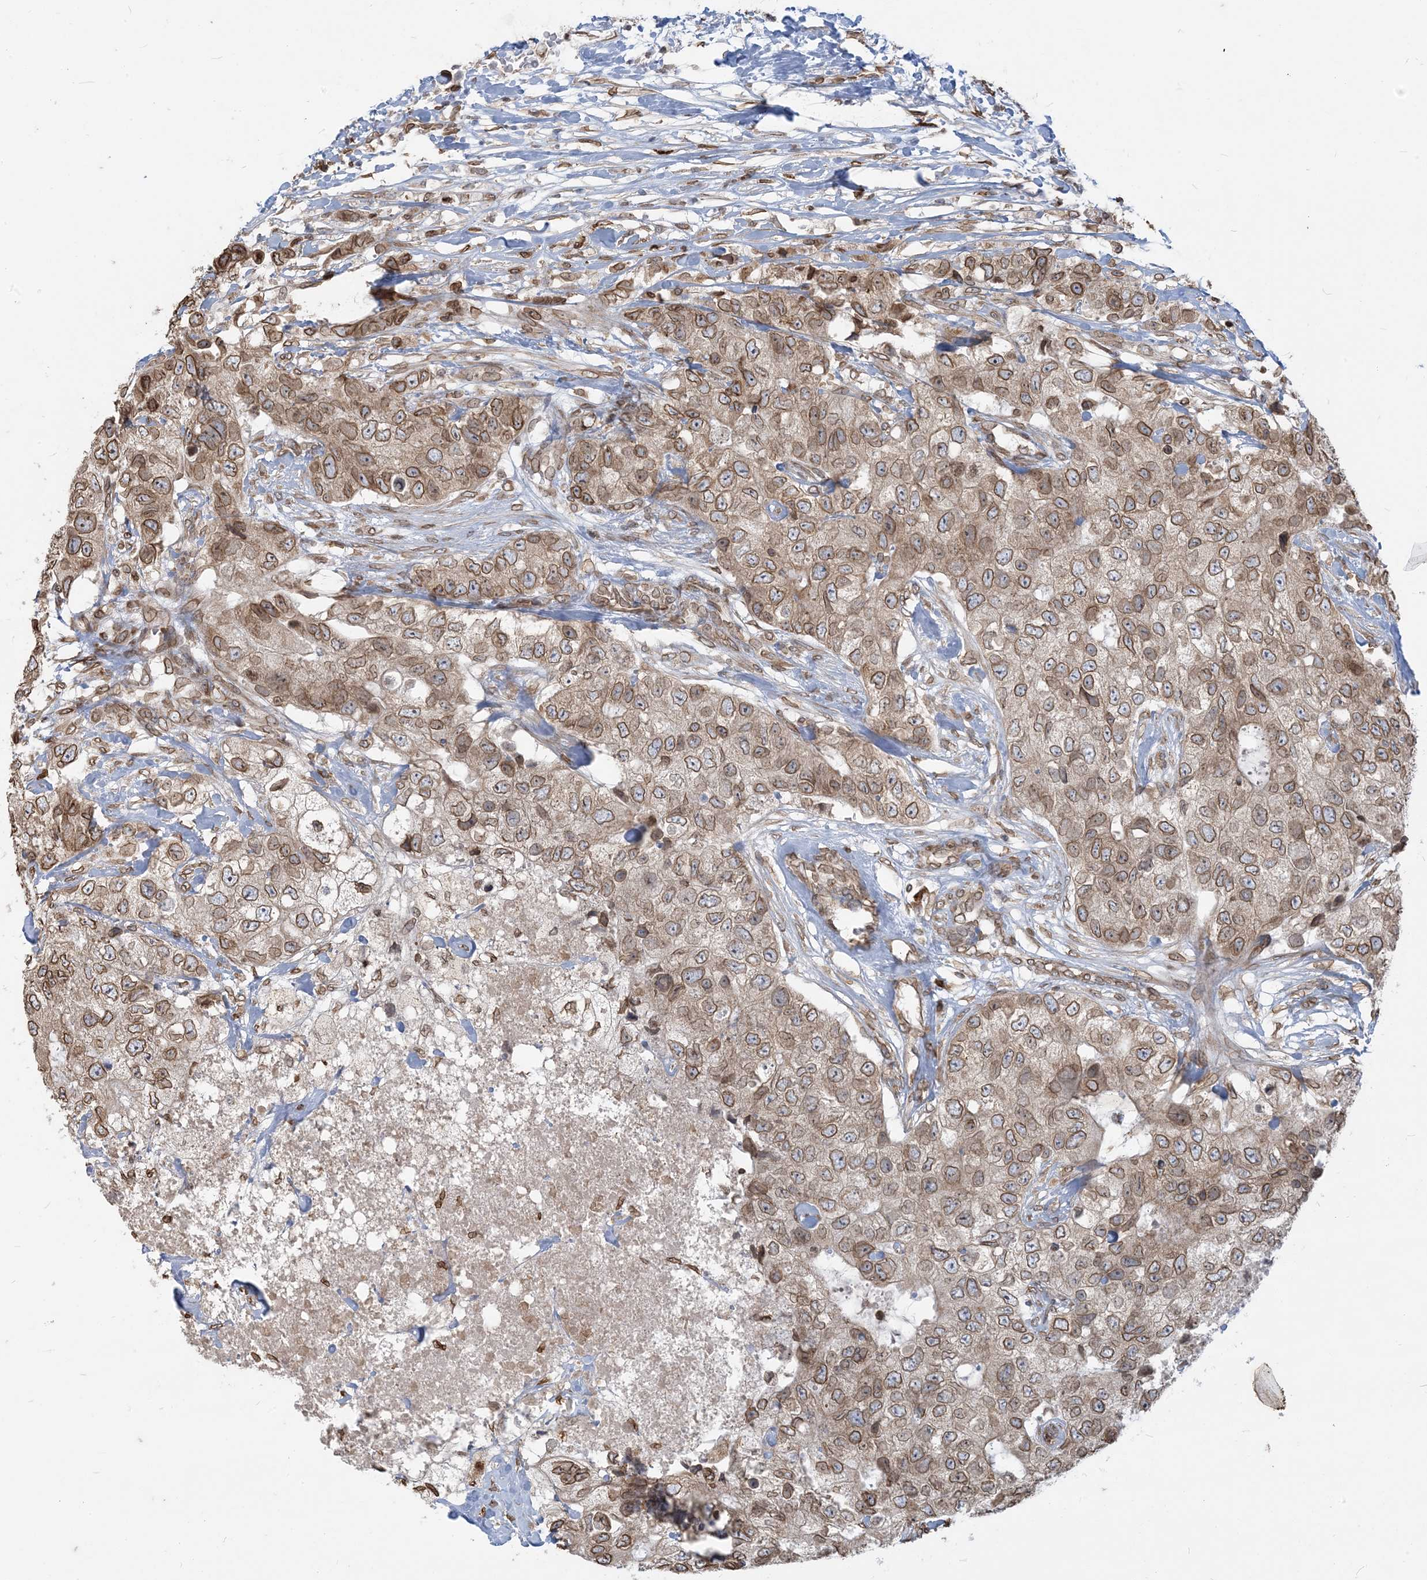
{"staining": {"intensity": "moderate", "quantity": ">75%", "location": "cytoplasmic/membranous,nuclear"}, "tissue": "breast cancer", "cell_type": "Tumor cells", "image_type": "cancer", "snomed": [{"axis": "morphology", "description": "Duct carcinoma"}, {"axis": "topography", "description": "Breast"}], "caption": "Tumor cells demonstrate moderate cytoplasmic/membranous and nuclear positivity in approximately >75% of cells in infiltrating ductal carcinoma (breast).", "gene": "WWP1", "patient": {"sex": "female", "age": 62}}